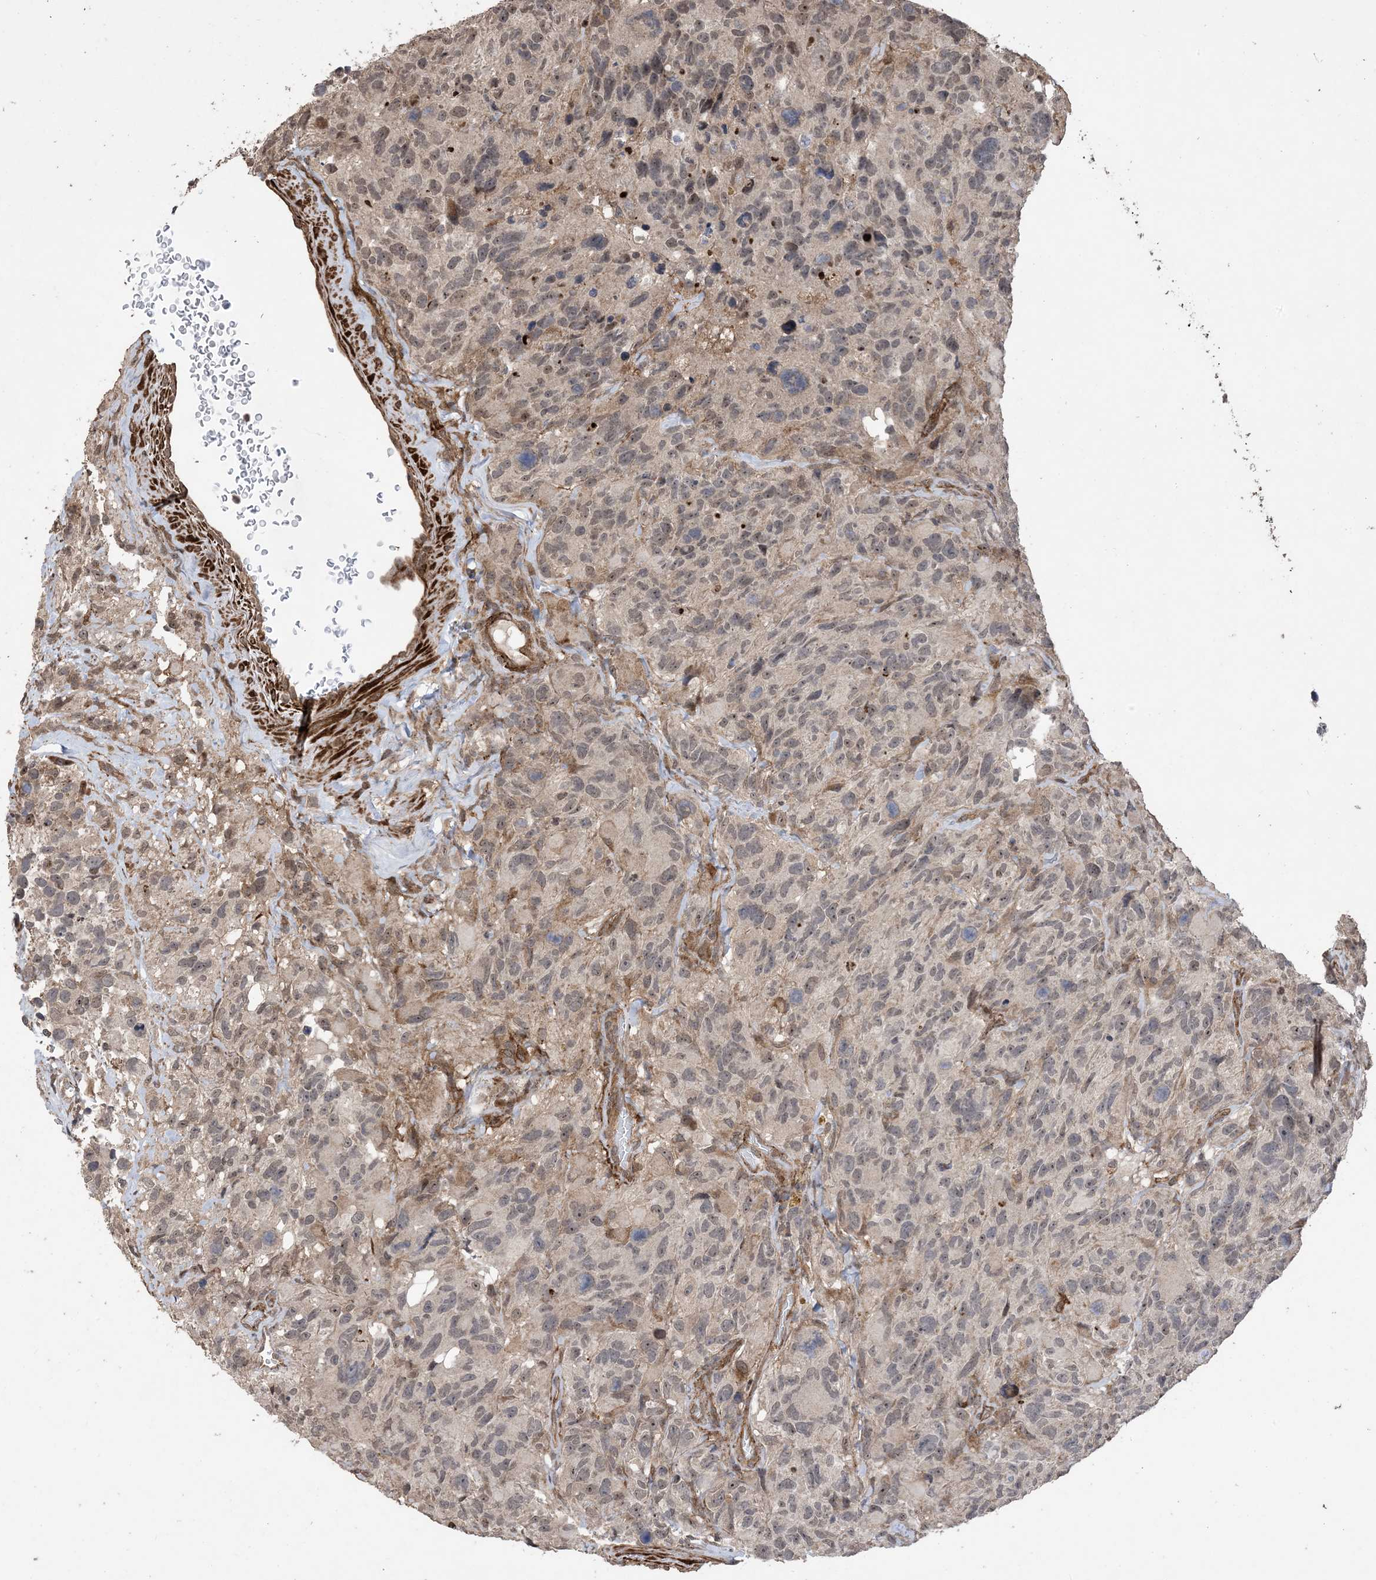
{"staining": {"intensity": "weak", "quantity": "<25%", "location": "nuclear"}, "tissue": "glioma", "cell_type": "Tumor cells", "image_type": "cancer", "snomed": [{"axis": "morphology", "description": "Glioma, malignant, High grade"}, {"axis": "topography", "description": "Brain"}], "caption": "This histopathology image is of malignant glioma (high-grade) stained with immunohistochemistry (IHC) to label a protein in brown with the nuclei are counter-stained blue. There is no expression in tumor cells.", "gene": "ZNF511", "patient": {"sex": "male", "age": 69}}